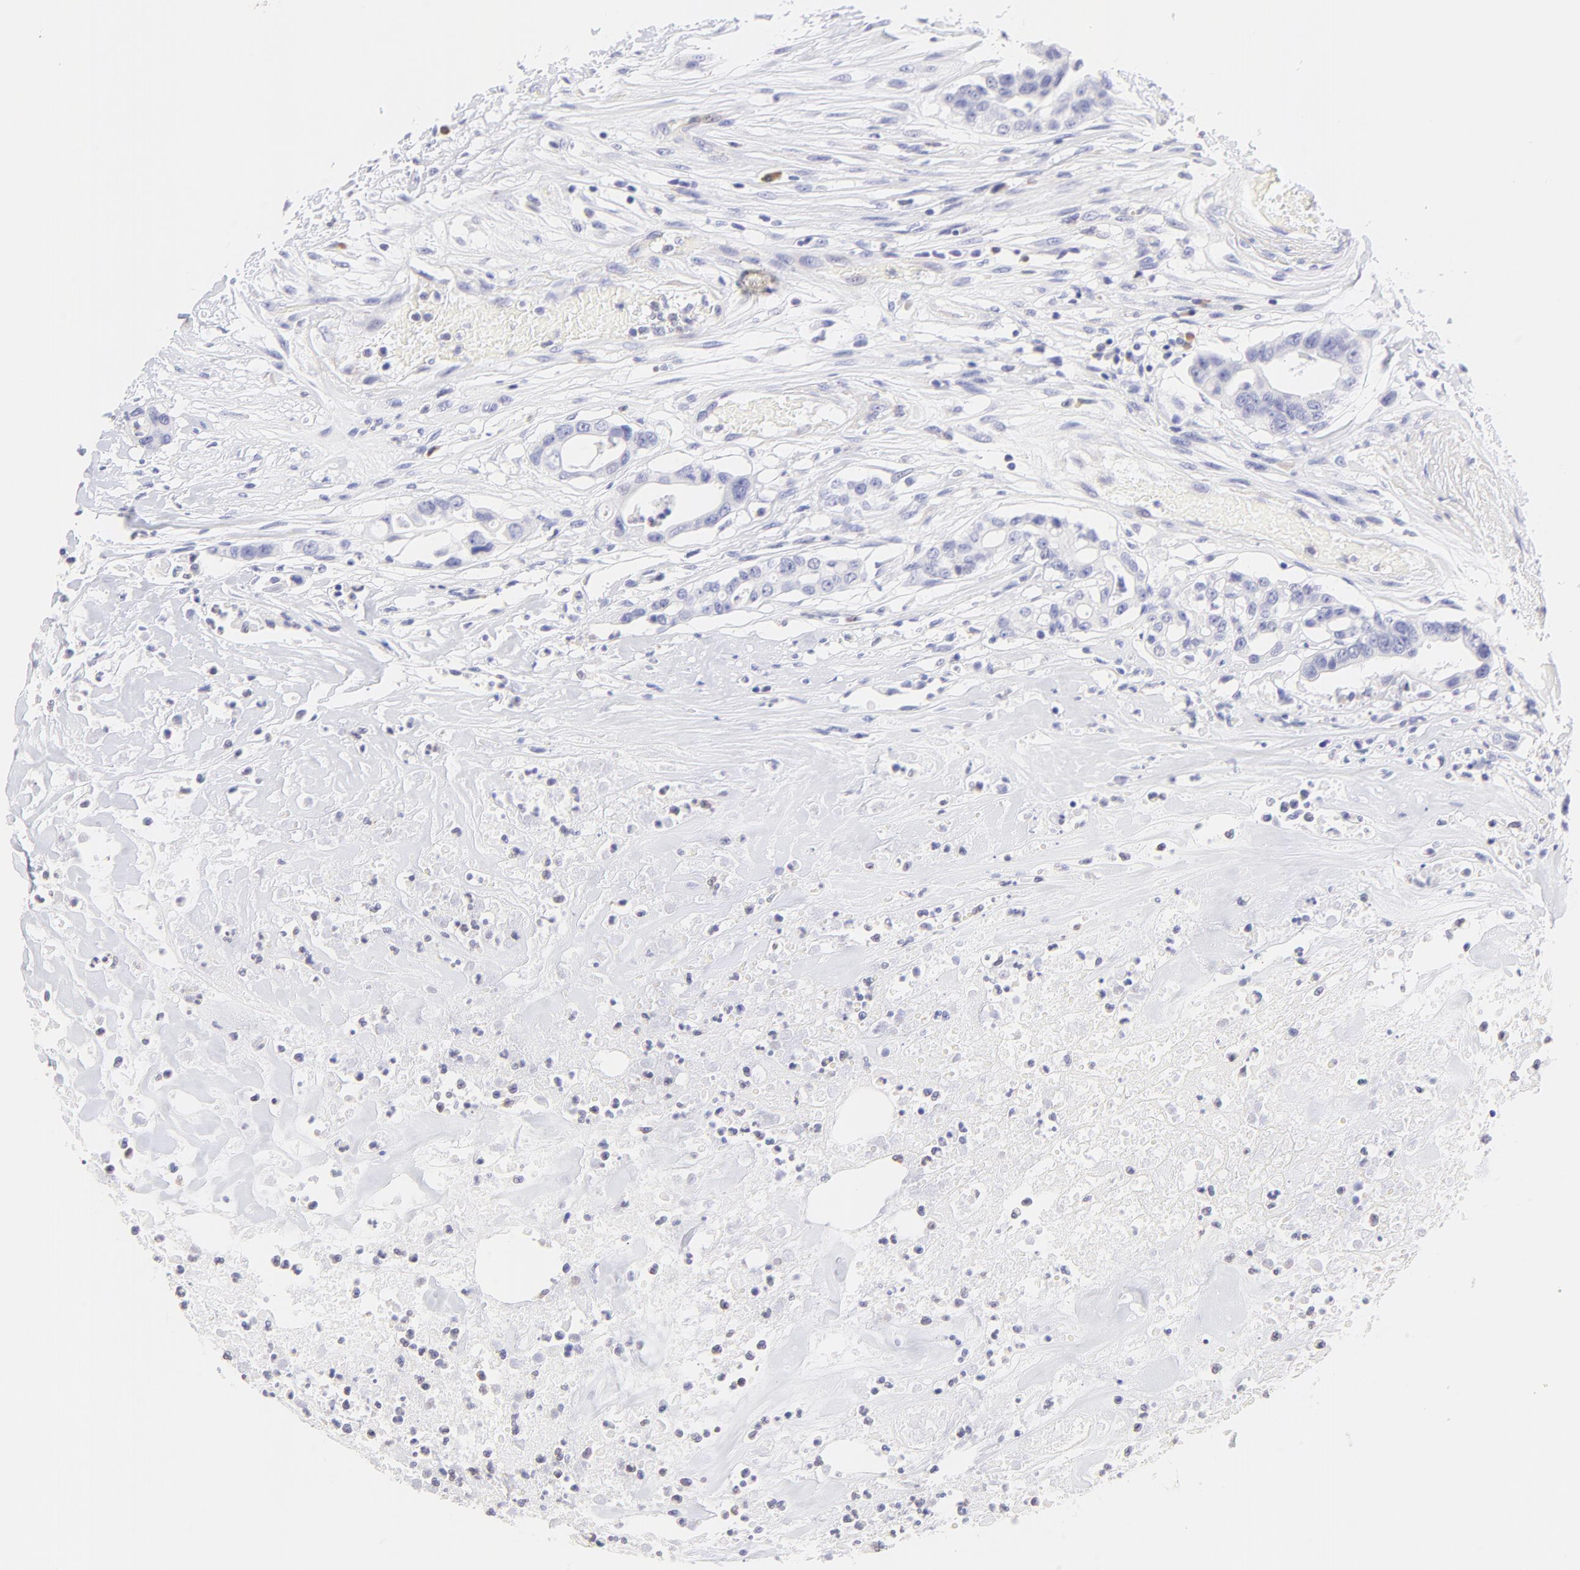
{"staining": {"intensity": "negative", "quantity": "none", "location": "none"}, "tissue": "colorectal cancer", "cell_type": "Tumor cells", "image_type": "cancer", "snomed": [{"axis": "morphology", "description": "Adenocarcinoma, NOS"}, {"axis": "topography", "description": "Colon"}], "caption": "There is no significant staining in tumor cells of adenocarcinoma (colorectal). (Brightfield microscopy of DAB (3,3'-diaminobenzidine) IHC at high magnification).", "gene": "IRAG2", "patient": {"sex": "female", "age": 70}}